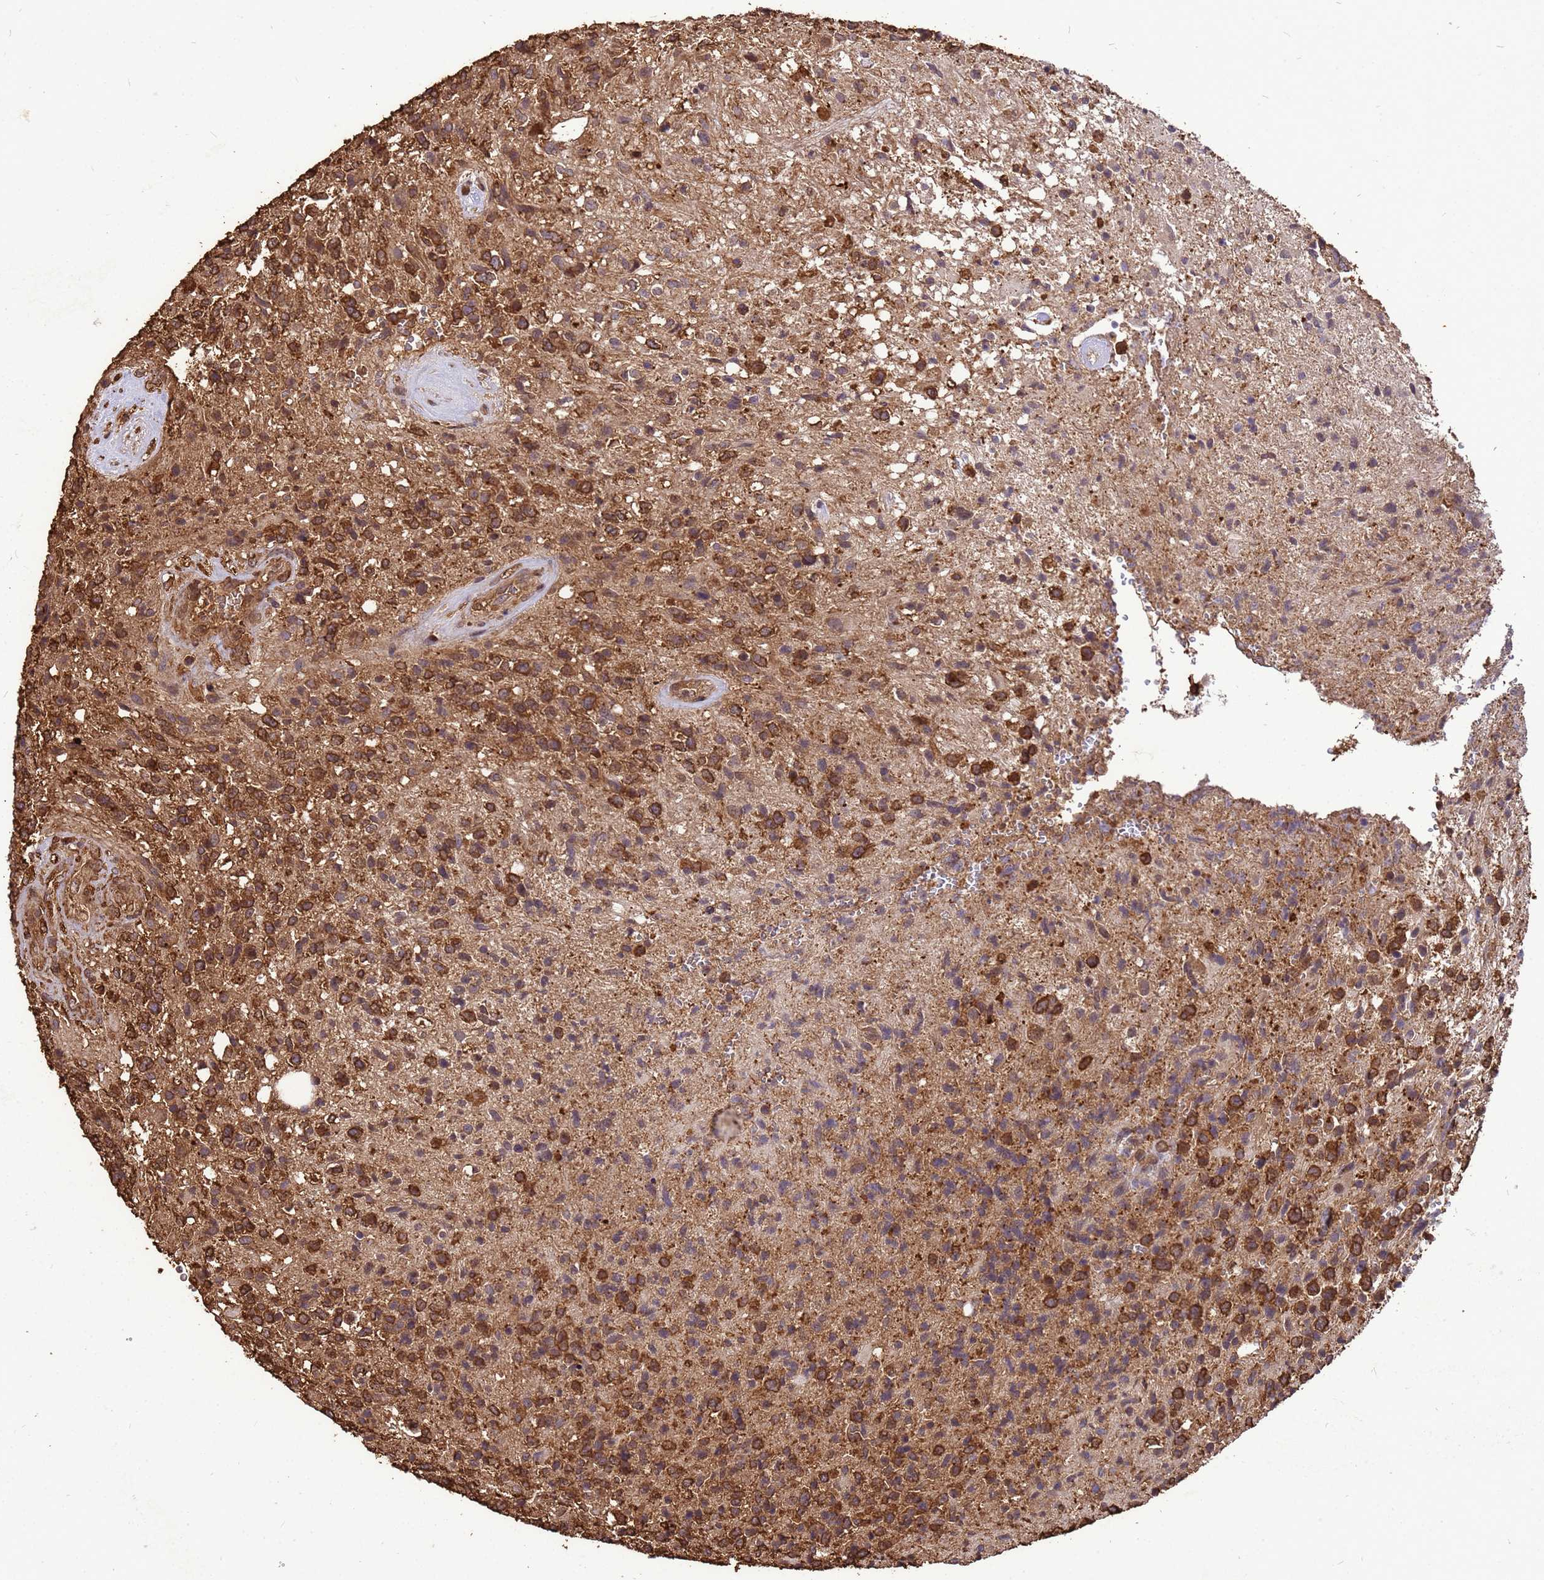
{"staining": {"intensity": "moderate", "quantity": ">75%", "location": "cytoplasmic/membranous"}, "tissue": "glioma", "cell_type": "Tumor cells", "image_type": "cancer", "snomed": [{"axis": "morphology", "description": "Glioma, malignant, High grade"}, {"axis": "topography", "description": "Brain"}], "caption": "The photomicrograph displays staining of glioma, revealing moderate cytoplasmic/membranous protein positivity (brown color) within tumor cells.", "gene": "ZNF618", "patient": {"sex": "male", "age": 56}}